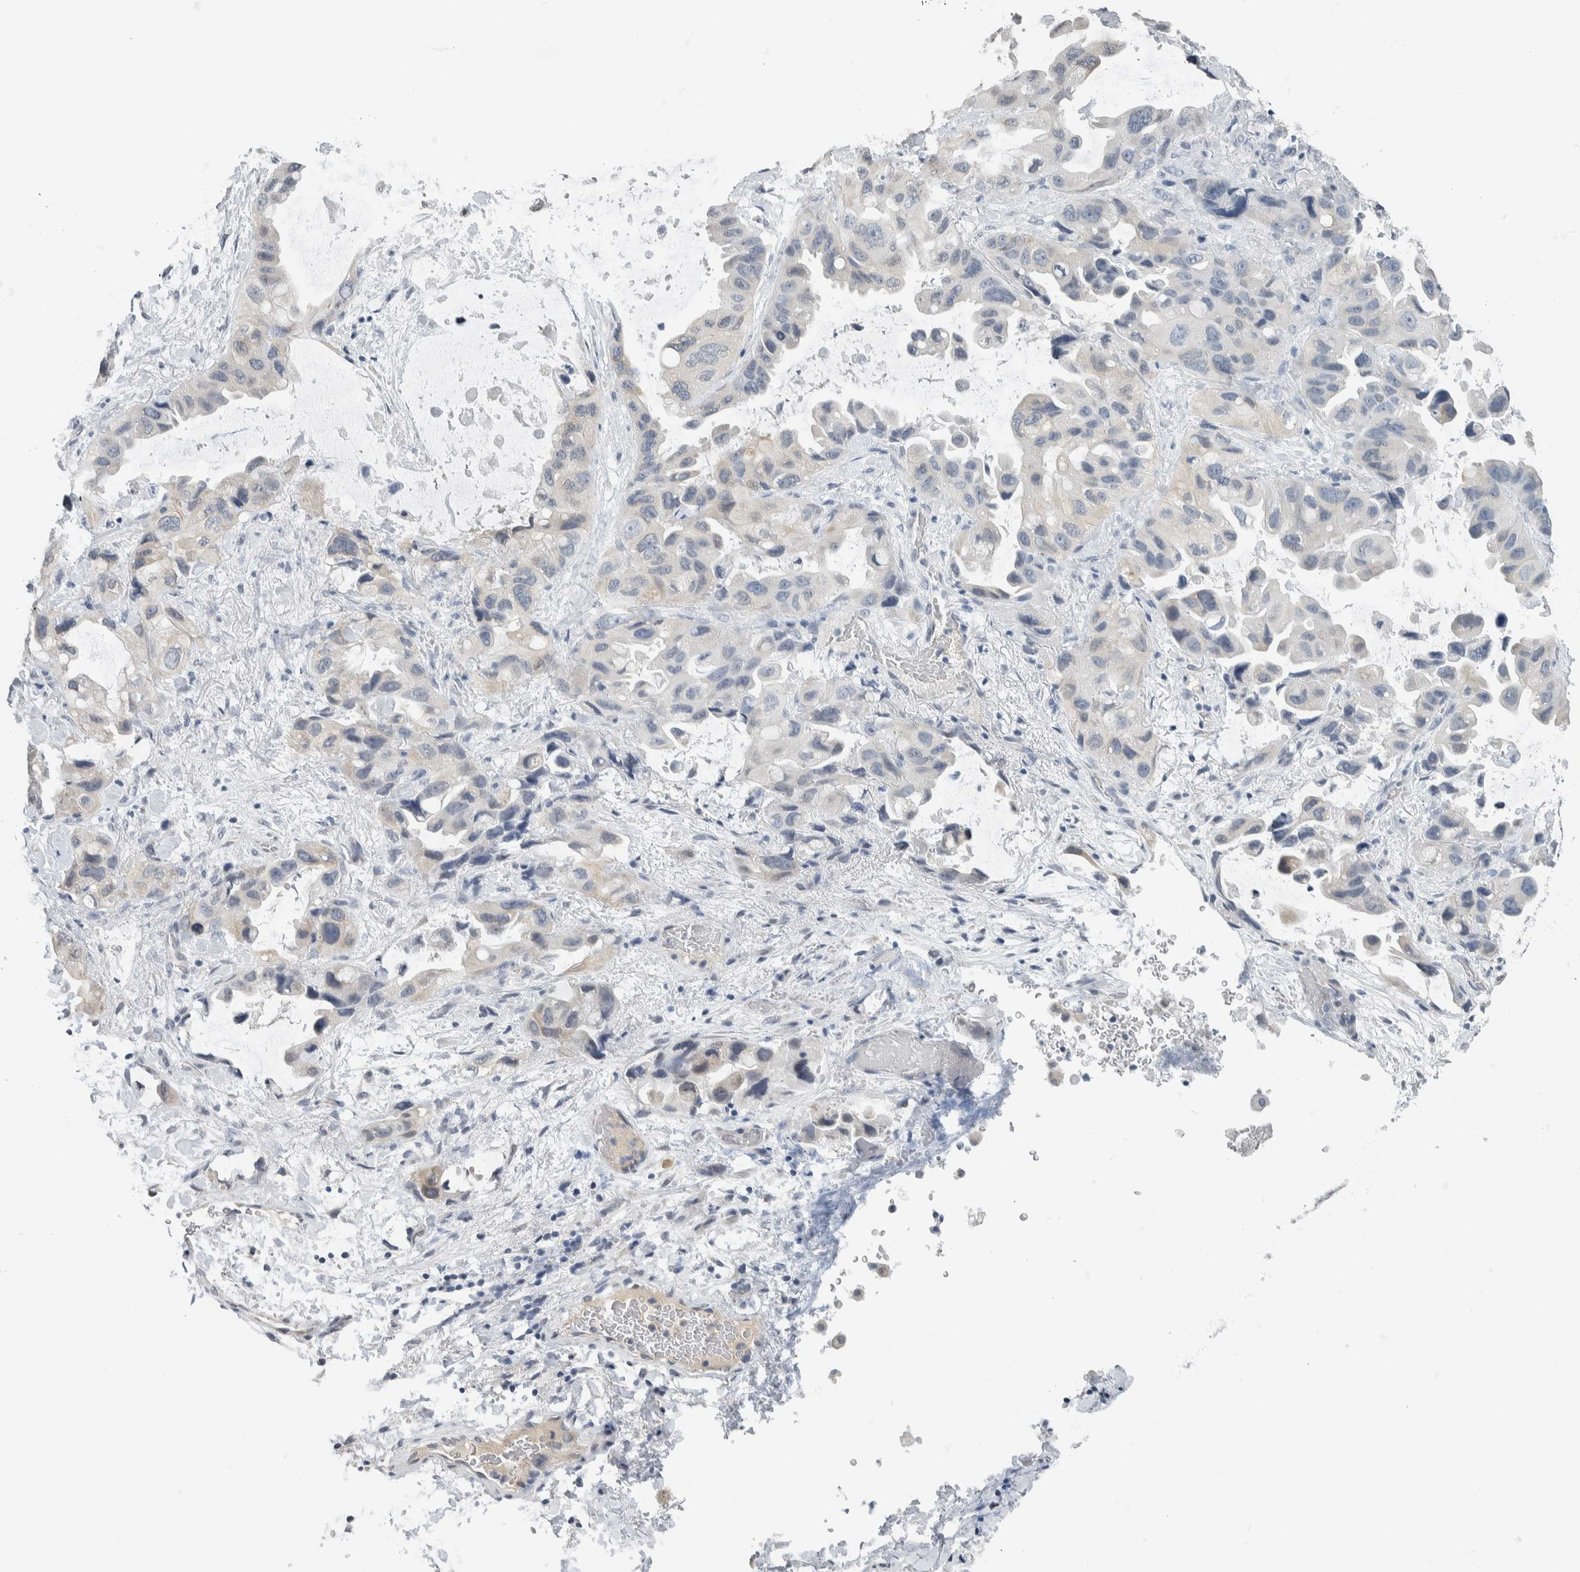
{"staining": {"intensity": "negative", "quantity": "none", "location": "none"}, "tissue": "lung cancer", "cell_type": "Tumor cells", "image_type": "cancer", "snomed": [{"axis": "morphology", "description": "Squamous cell carcinoma, NOS"}, {"axis": "topography", "description": "Lung"}], "caption": "Tumor cells are negative for protein expression in human squamous cell carcinoma (lung). (DAB (3,3'-diaminobenzidine) immunohistochemistry with hematoxylin counter stain).", "gene": "NEFM", "patient": {"sex": "female", "age": 73}}